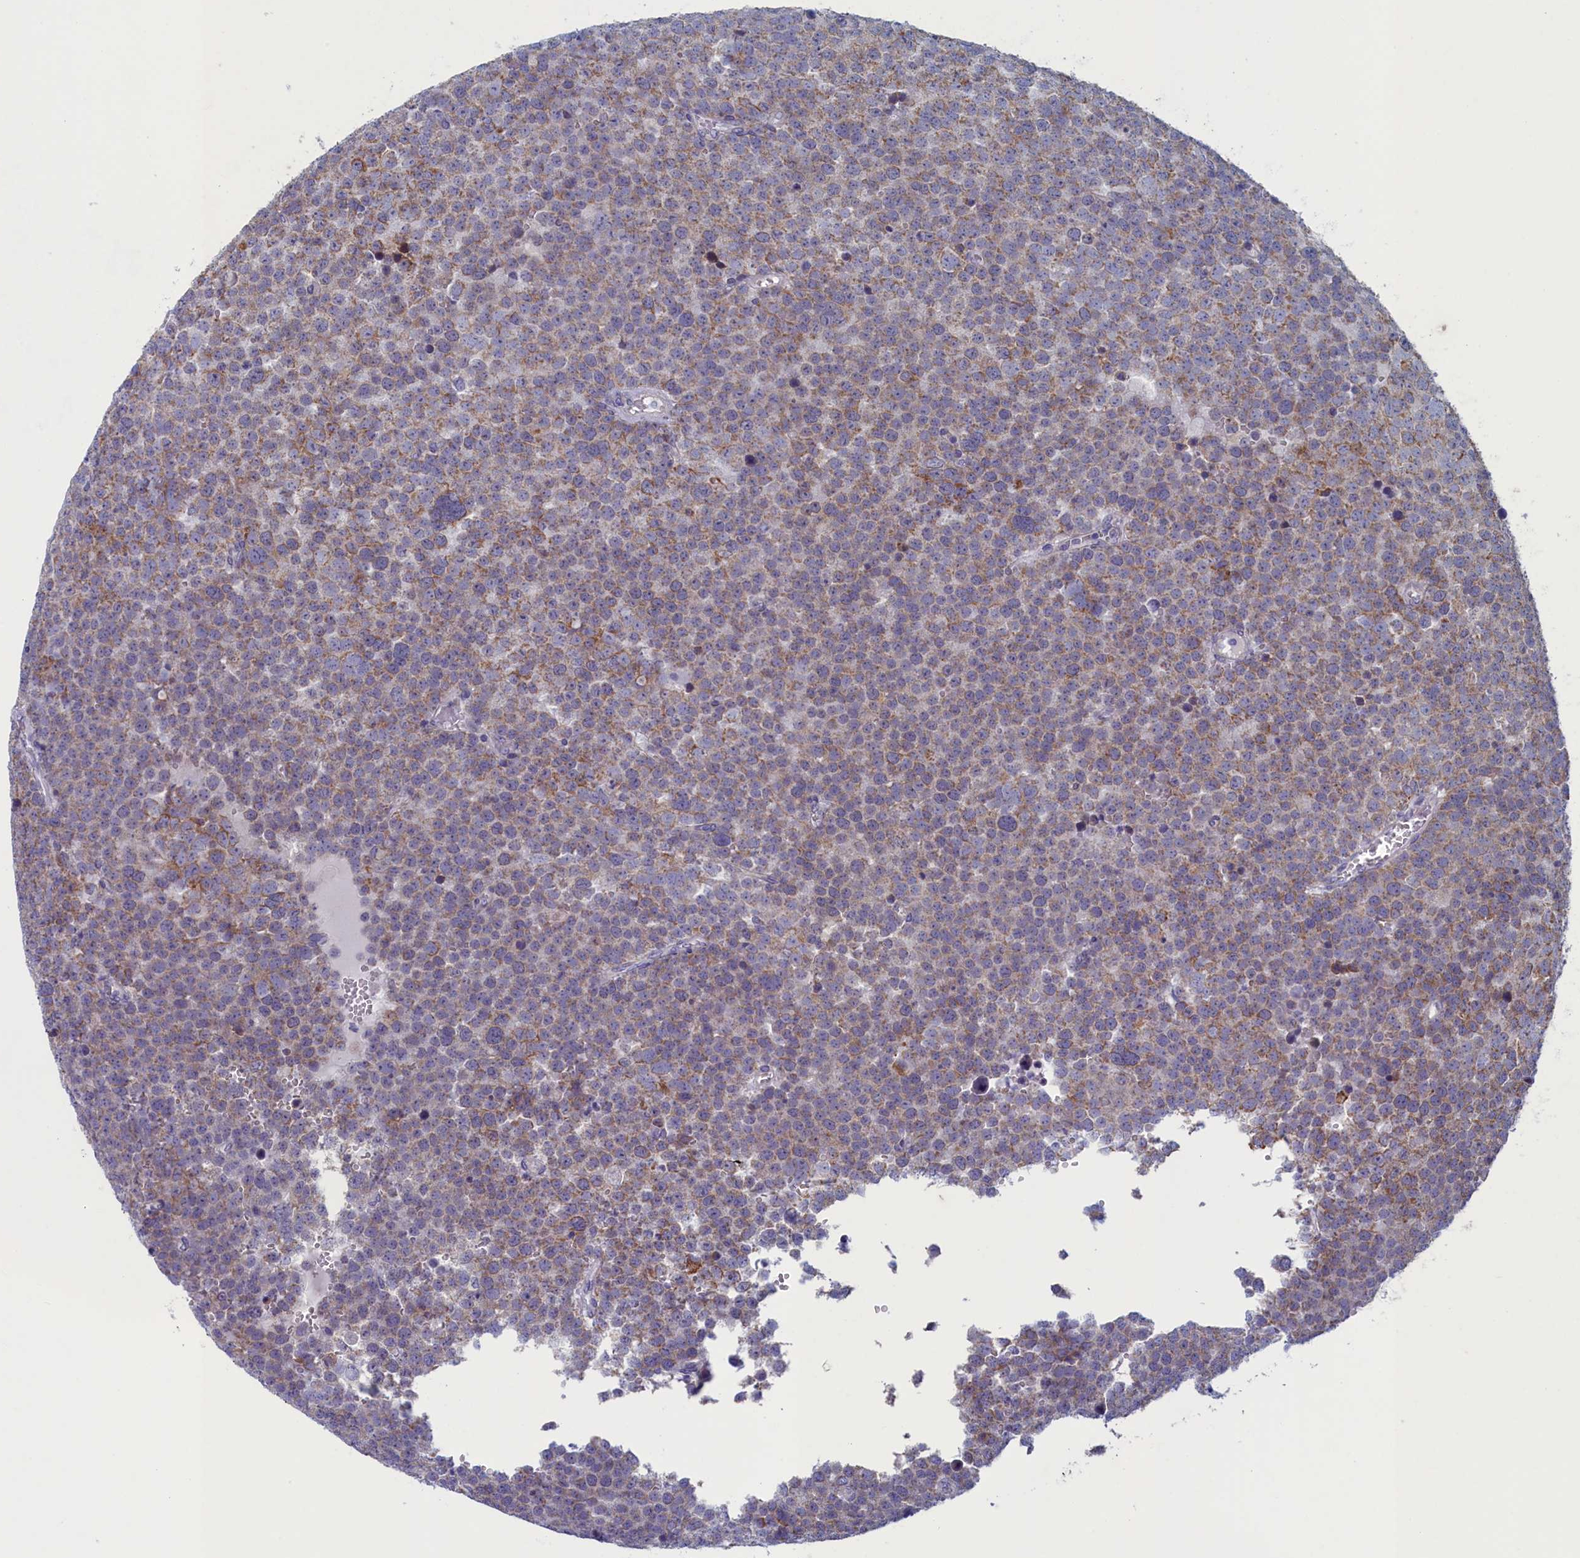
{"staining": {"intensity": "moderate", "quantity": "25%-75%", "location": "cytoplasmic/membranous"}, "tissue": "testis cancer", "cell_type": "Tumor cells", "image_type": "cancer", "snomed": [{"axis": "morphology", "description": "Seminoma, NOS"}, {"axis": "topography", "description": "Testis"}], "caption": "DAB immunohistochemical staining of testis seminoma shows moderate cytoplasmic/membranous protein positivity in about 25%-75% of tumor cells. (Brightfield microscopy of DAB IHC at high magnification).", "gene": "WDR76", "patient": {"sex": "male", "age": 71}}